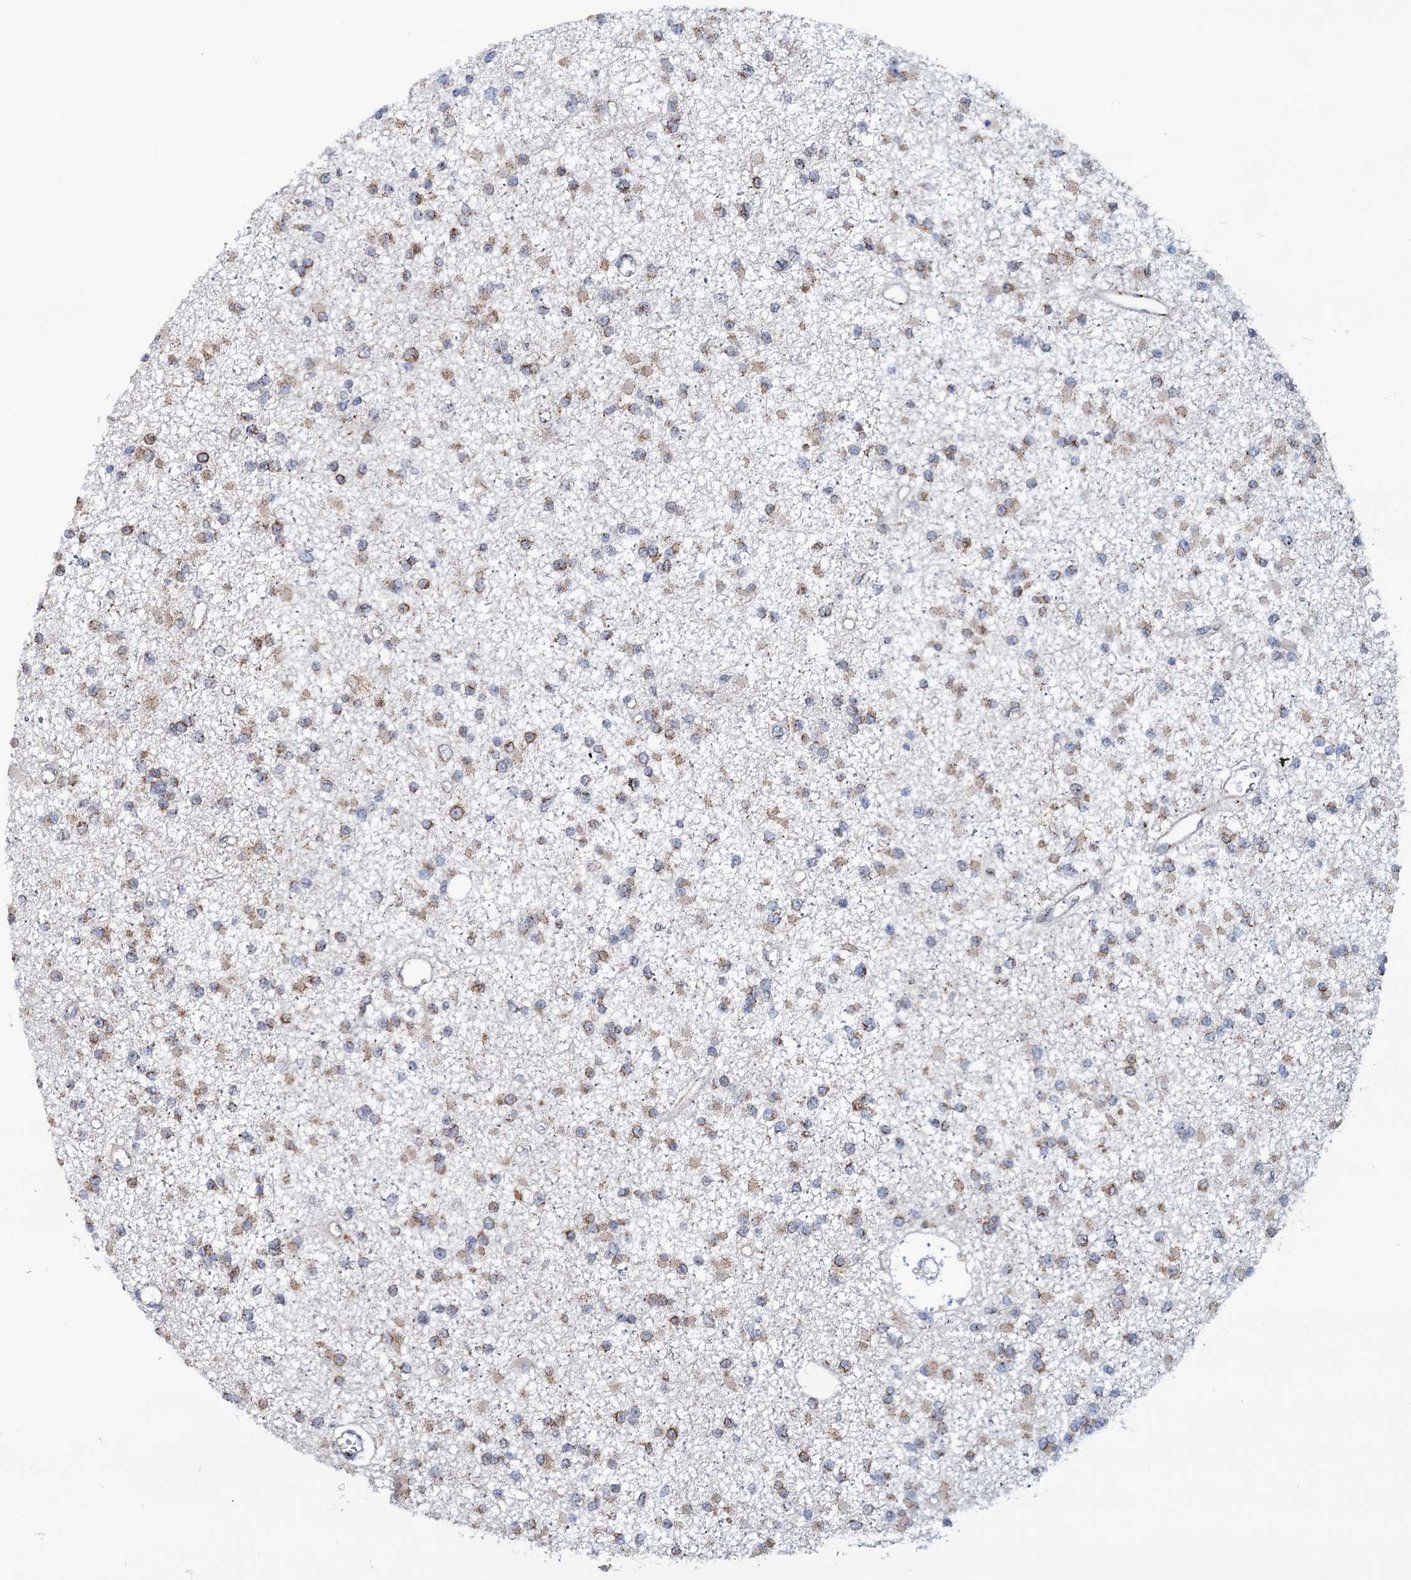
{"staining": {"intensity": "moderate", "quantity": "25%-75%", "location": "cytoplasmic/membranous"}, "tissue": "glioma", "cell_type": "Tumor cells", "image_type": "cancer", "snomed": [{"axis": "morphology", "description": "Glioma, malignant, Low grade"}, {"axis": "topography", "description": "Brain"}], "caption": "Malignant glioma (low-grade) stained with IHC reveals moderate cytoplasmic/membranous positivity in approximately 25%-75% of tumor cells.", "gene": "SUPT20H", "patient": {"sex": "female", "age": 22}}